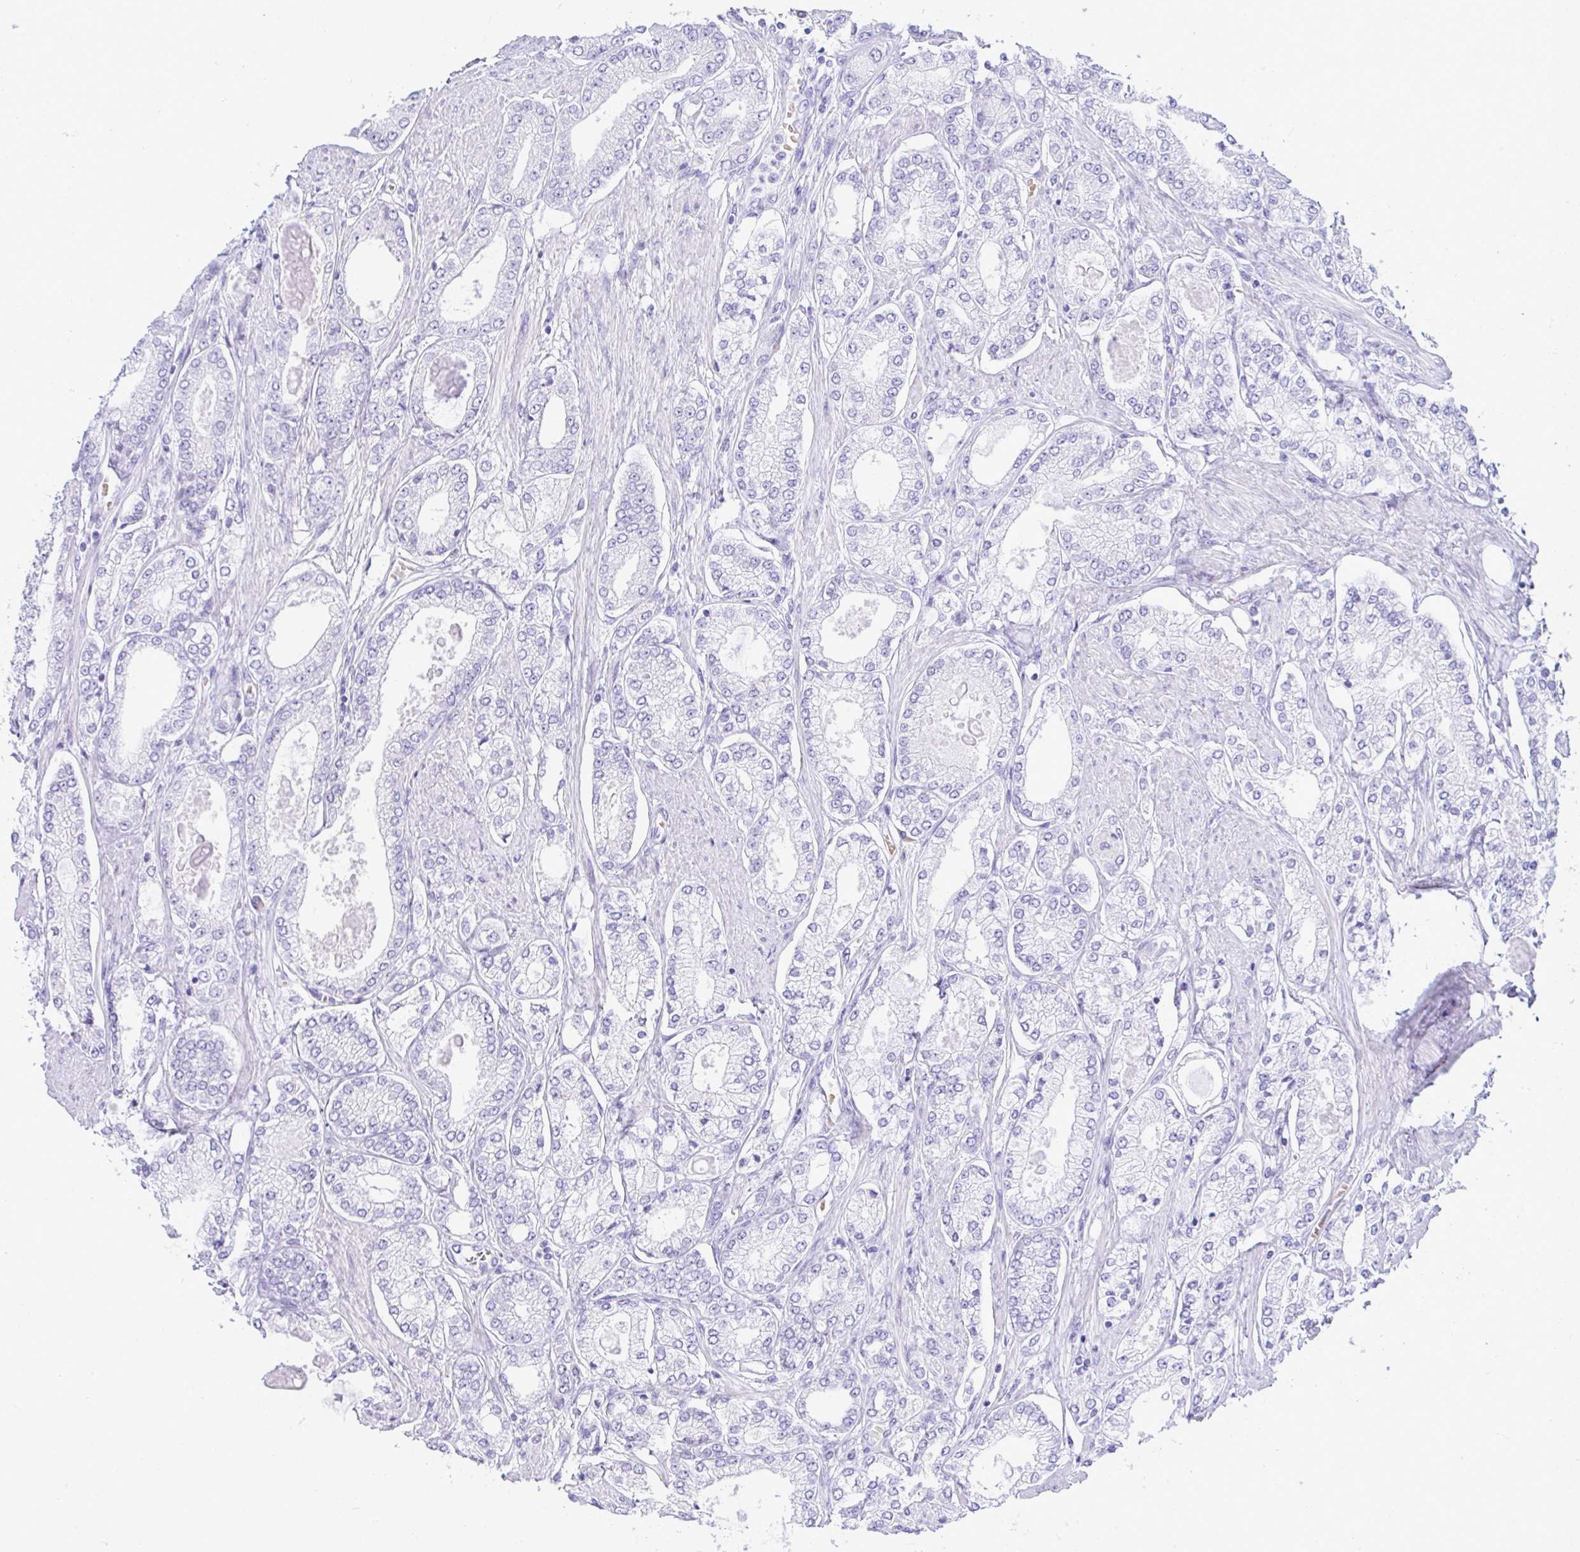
{"staining": {"intensity": "negative", "quantity": "none", "location": "none"}, "tissue": "prostate cancer", "cell_type": "Tumor cells", "image_type": "cancer", "snomed": [{"axis": "morphology", "description": "Adenocarcinoma, High grade"}, {"axis": "topography", "description": "Prostate"}], "caption": "Immunohistochemical staining of prostate cancer reveals no significant staining in tumor cells.", "gene": "SEL1L2", "patient": {"sex": "male", "age": 68}}